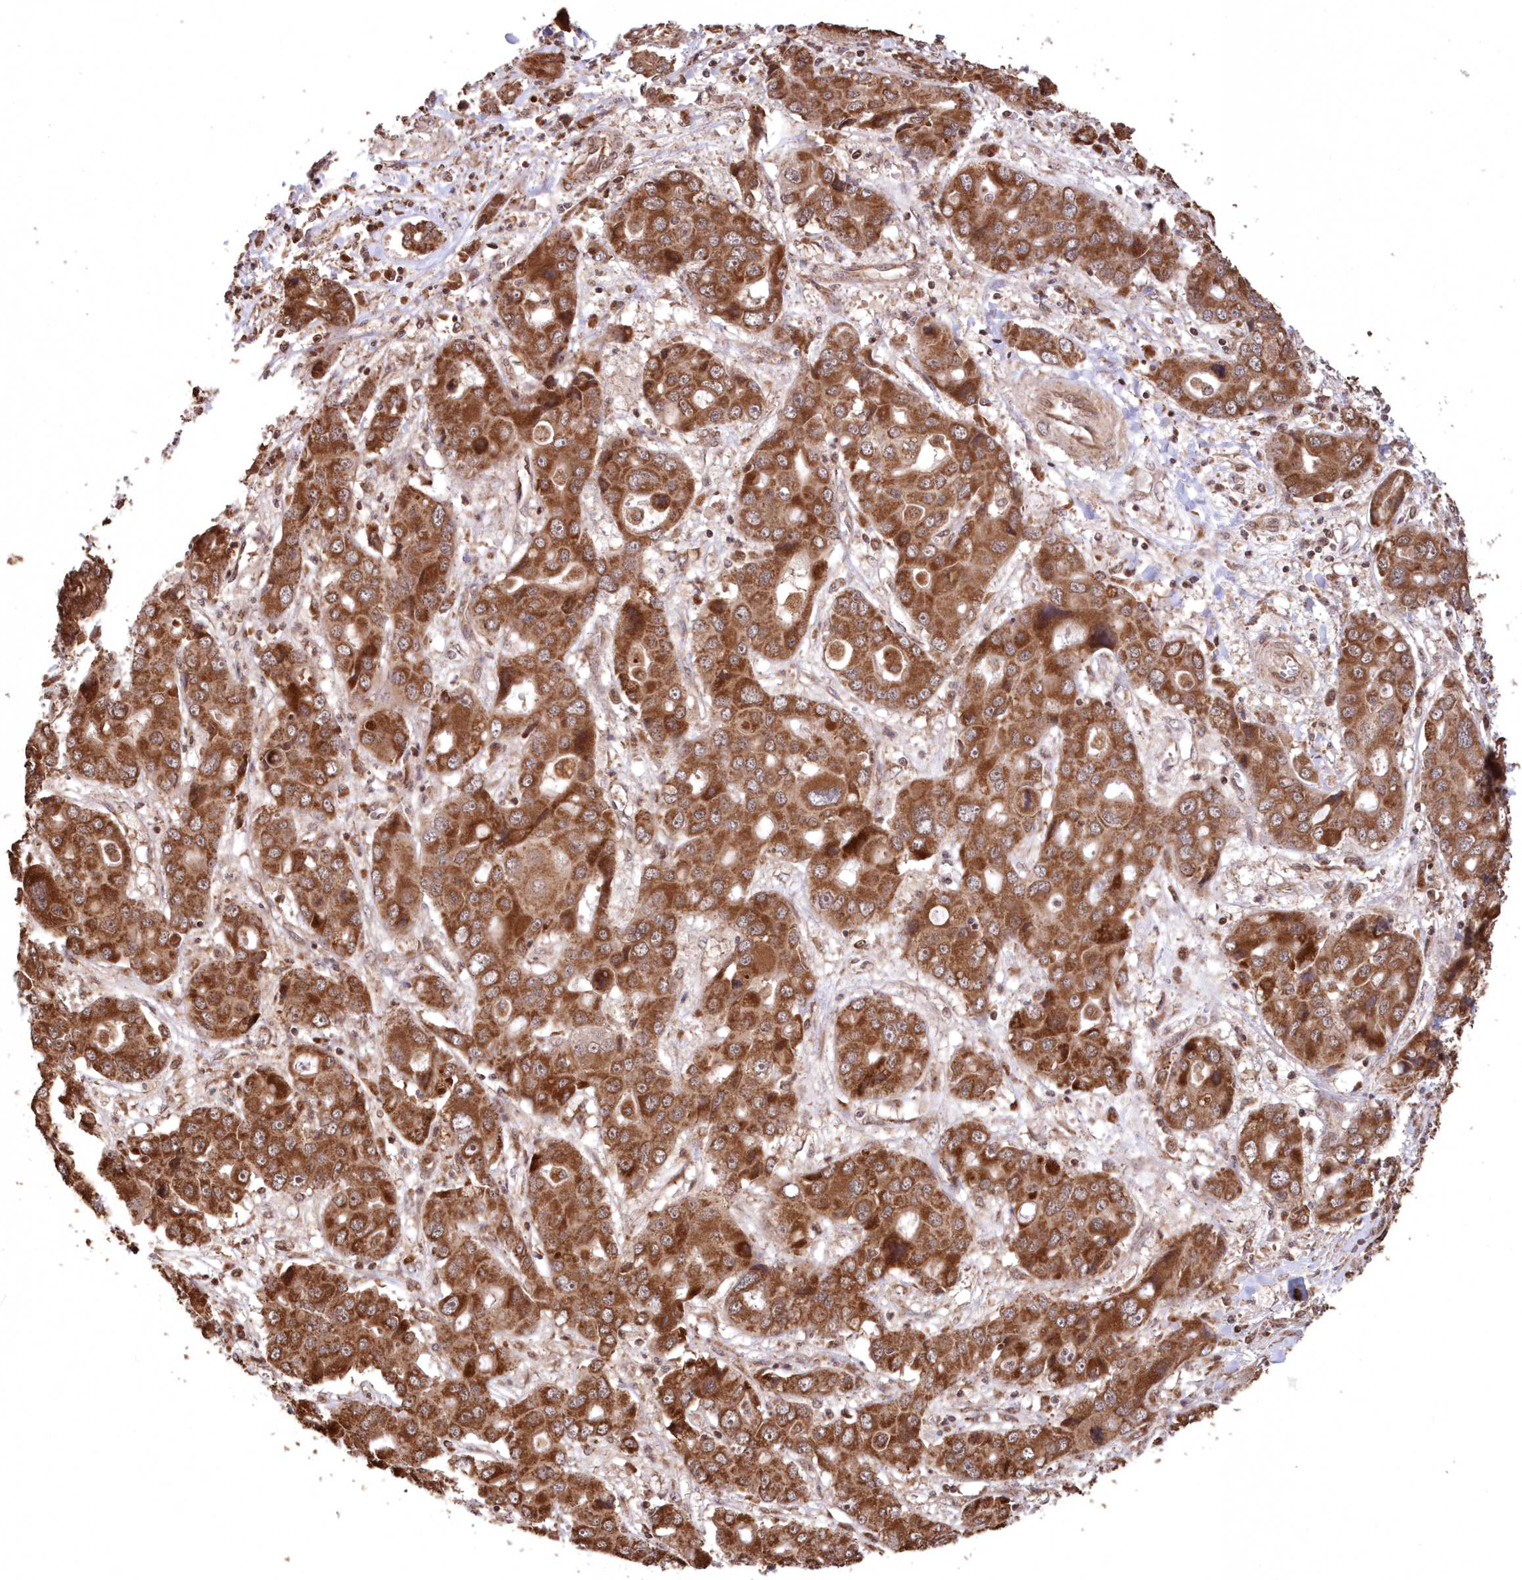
{"staining": {"intensity": "strong", "quantity": ">75%", "location": "cytoplasmic/membranous"}, "tissue": "liver cancer", "cell_type": "Tumor cells", "image_type": "cancer", "snomed": [{"axis": "morphology", "description": "Cholangiocarcinoma"}, {"axis": "topography", "description": "Liver"}], "caption": "Strong cytoplasmic/membranous protein expression is identified in approximately >75% of tumor cells in liver cancer. The protein is shown in brown color, while the nuclei are stained blue.", "gene": "PCBP1", "patient": {"sex": "male", "age": 67}}